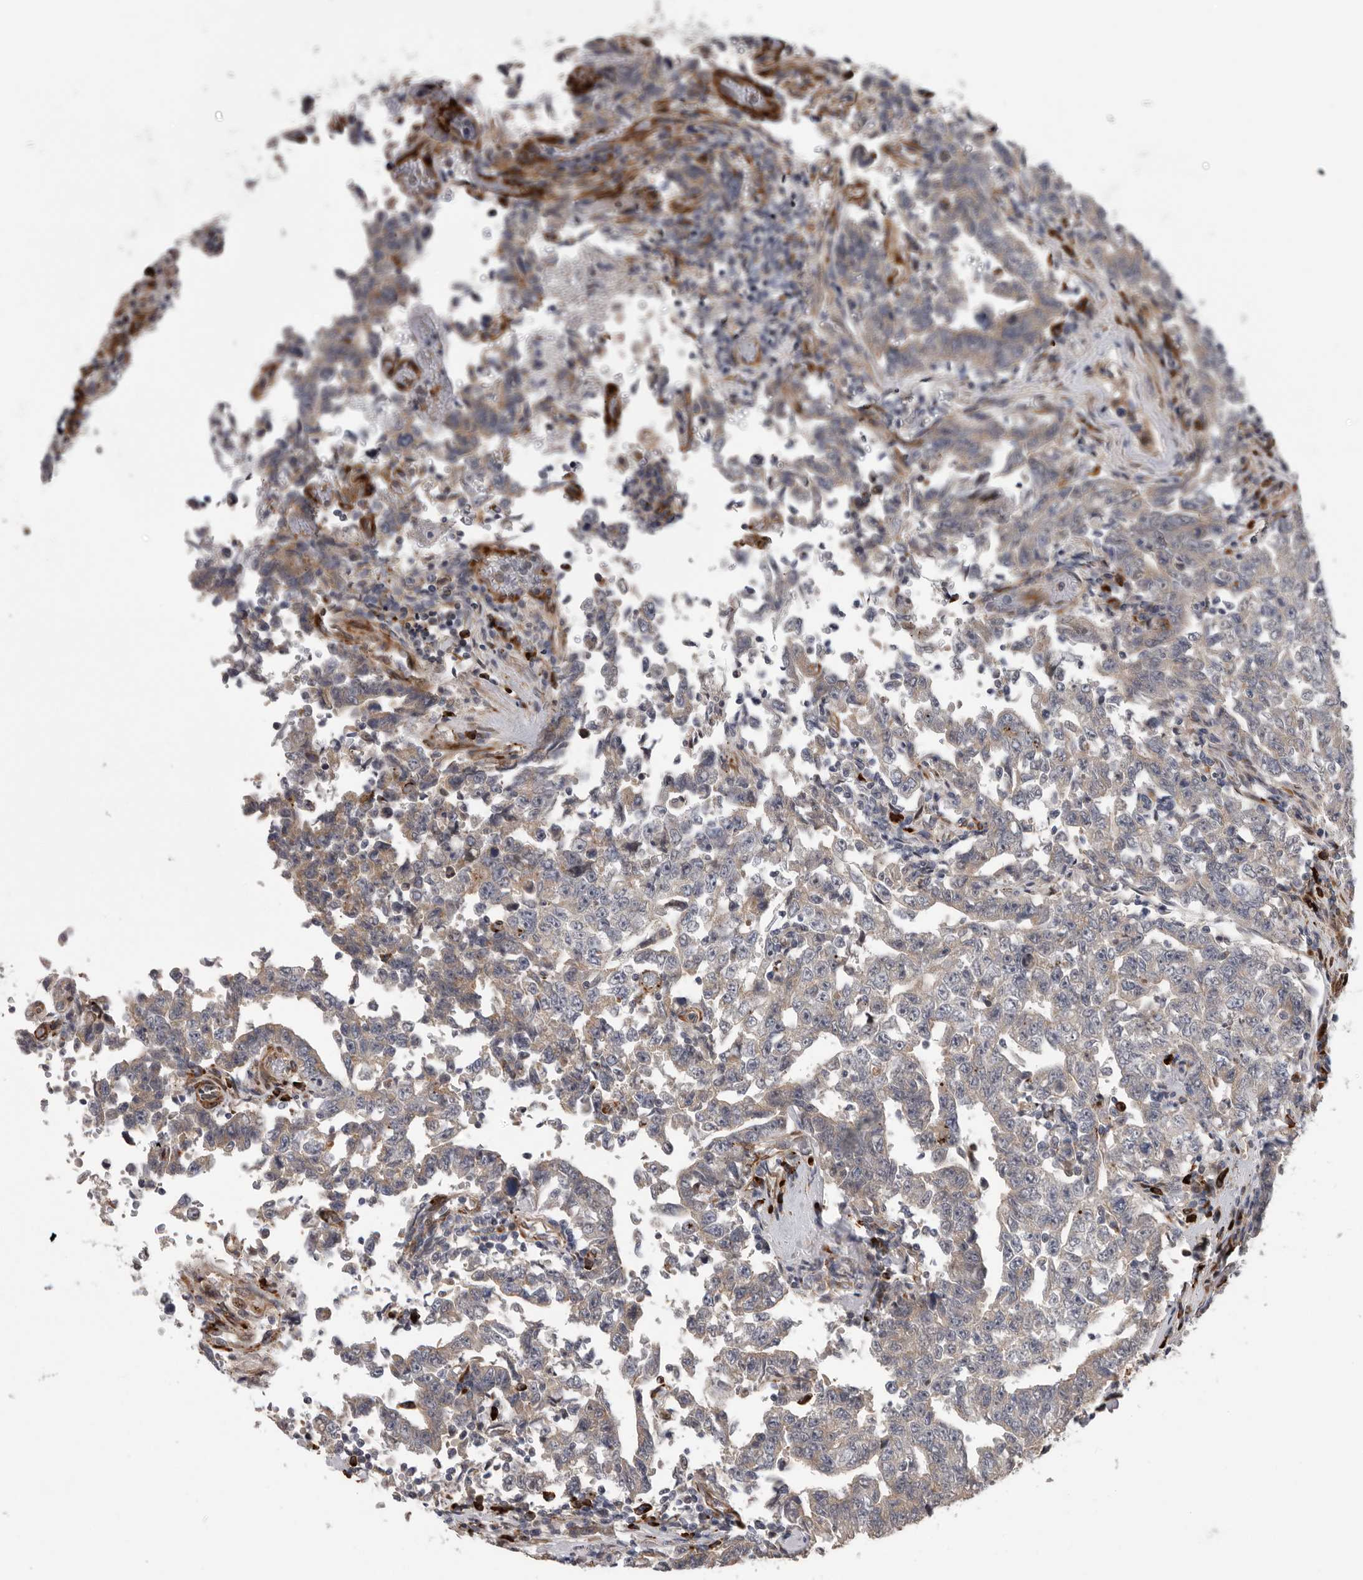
{"staining": {"intensity": "weak", "quantity": "<25%", "location": "cytoplasmic/membranous"}, "tissue": "testis cancer", "cell_type": "Tumor cells", "image_type": "cancer", "snomed": [{"axis": "morphology", "description": "Carcinoma, Embryonal, NOS"}, {"axis": "topography", "description": "Testis"}], "caption": "This is a histopathology image of immunohistochemistry staining of embryonal carcinoma (testis), which shows no staining in tumor cells. (Brightfield microscopy of DAB (3,3'-diaminobenzidine) immunohistochemistry (IHC) at high magnification).", "gene": "ATXN3L", "patient": {"sex": "male", "age": 26}}